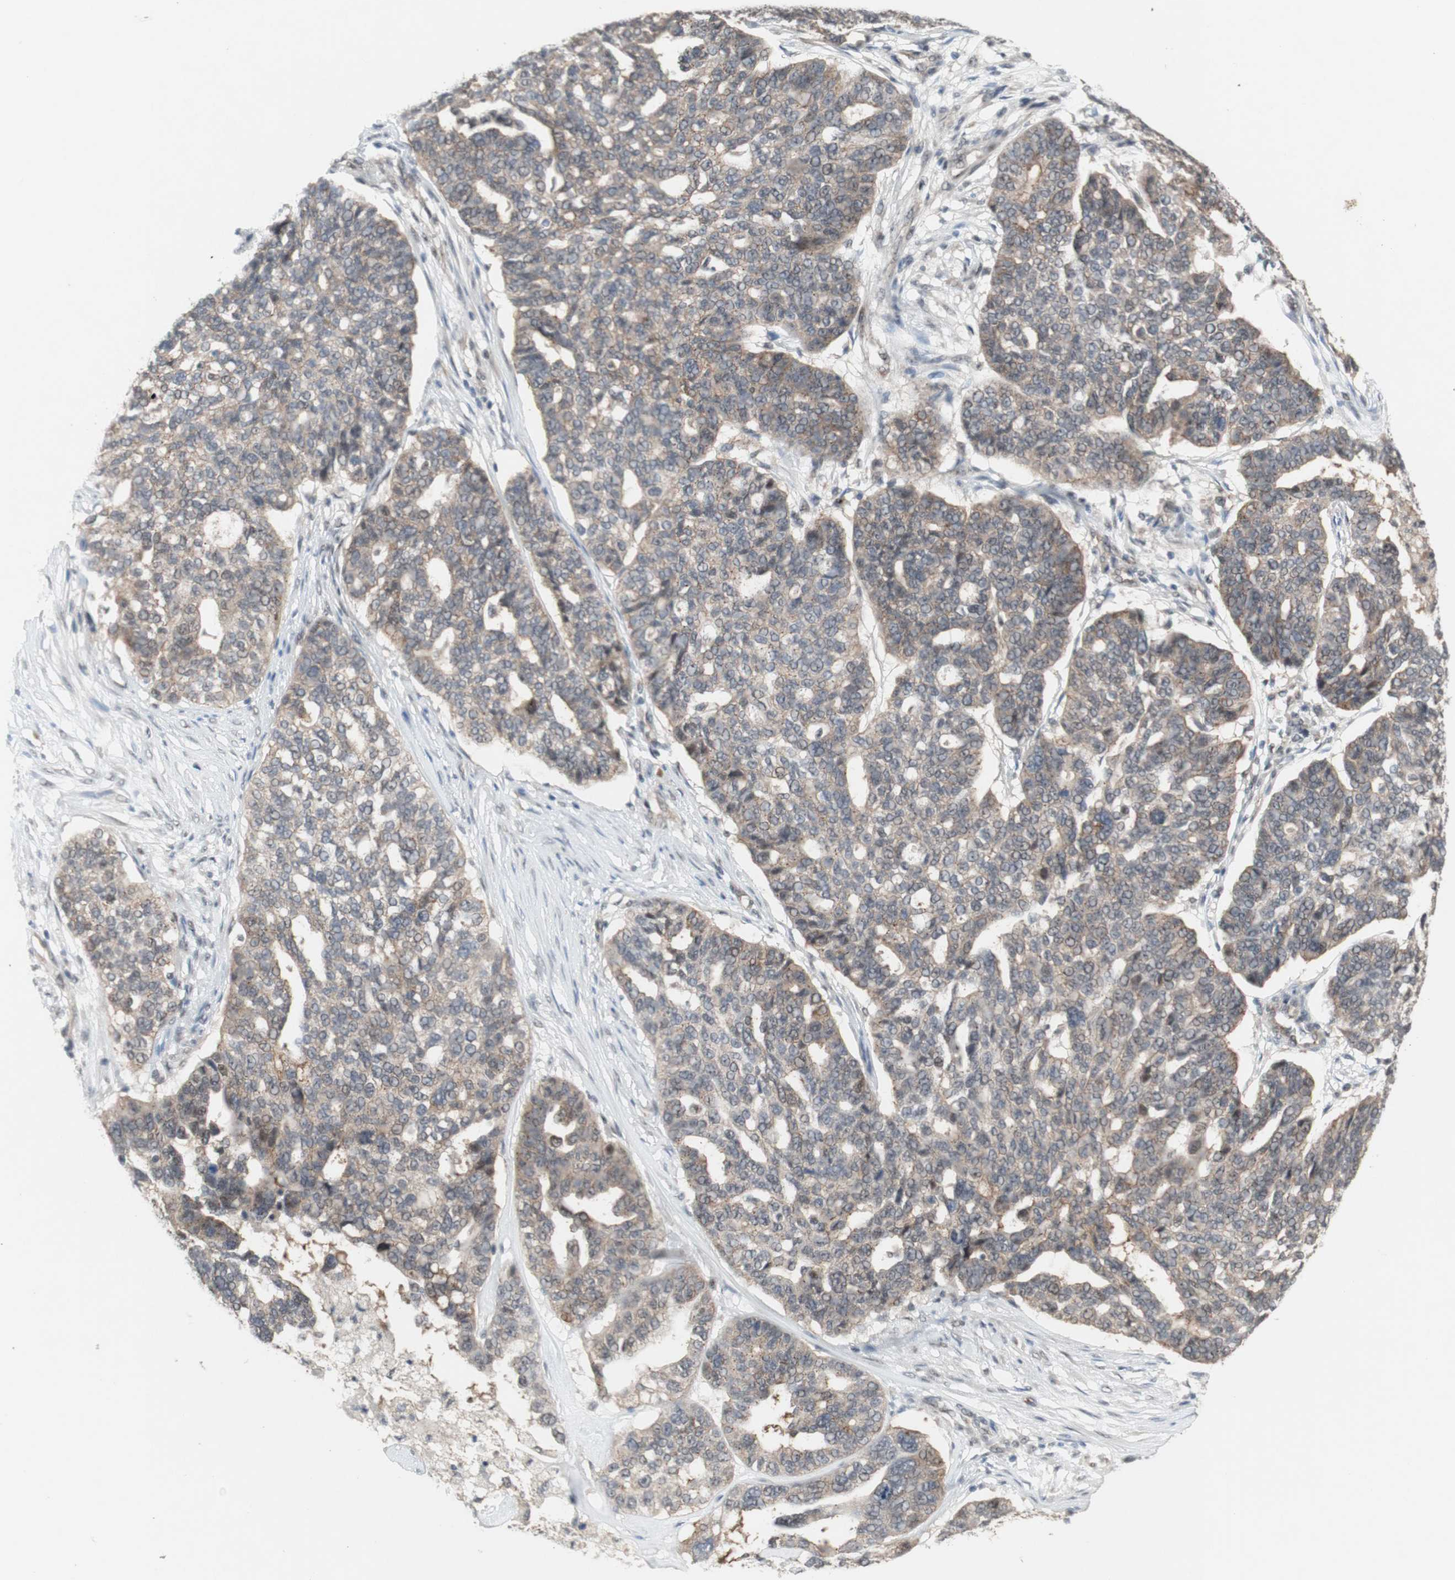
{"staining": {"intensity": "weak", "quantity": "25%-75%", "location": "cytoplasmic/membranous"}, "tissue": "ovarian cancer", "cell_type": "Tumor cells", "image_type": "cancer", "snomed": [{"axis": "morphology", "description": "Cystadenocarcinoma, serous, NOS"}, {"axis": "topography", "description": "Ovary"}], "caption": "Immunohistochemistry (IHC) photomicrograph of human ovarian cancer (serous cystadenocarcinoma) stained for a protein (brown), which demonstrates low levels of weak cytoplasmic/membranous expression in approximately 25%-75% of tumor cells.", "gene": "CYLD", "patient": {"sex": "female", "age": 59}}